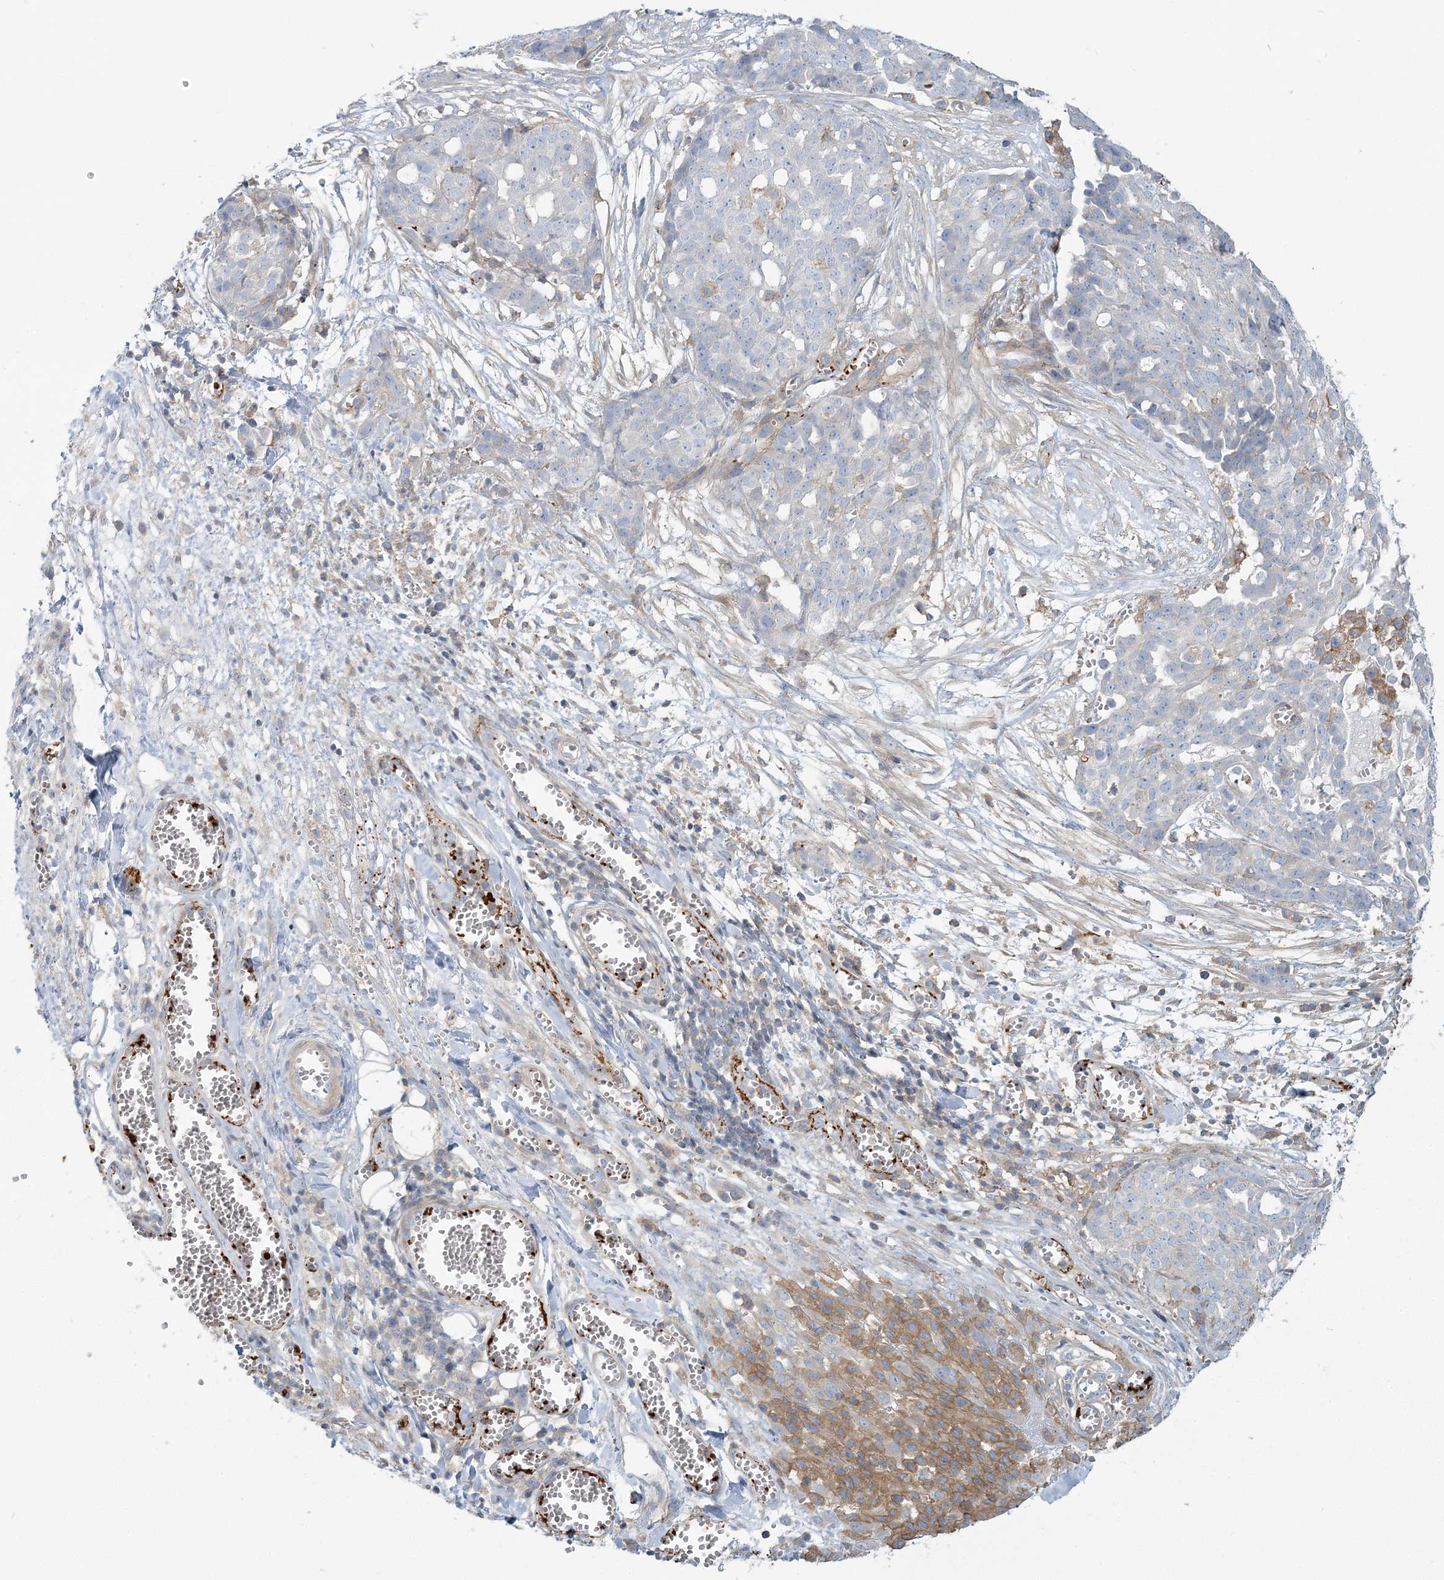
{"staining": {"intensity": "negative", "quantity": "none", "location": "none"}, "tissue": "ovarian cancer", "cell_type": "Tumor cells", "image_type": "cancer", "snomed": [{"axis": "morphology", "description": "Cystadenocarcinoma, serous, NOS"}, {"axis": "topography", "description": "Soft tissue"}, {"axis": "topography", "description": "Ovary"}], "caption": "Immunohistochemical staining of ovarian cancer displays no significant expression in tumor cells. The staining is performed using DAB brown chromogen with nuclei counter-stained in using hematoxylin.", "gene": "CUEDC2", "patient": {"sex": "female", "age": 57}}